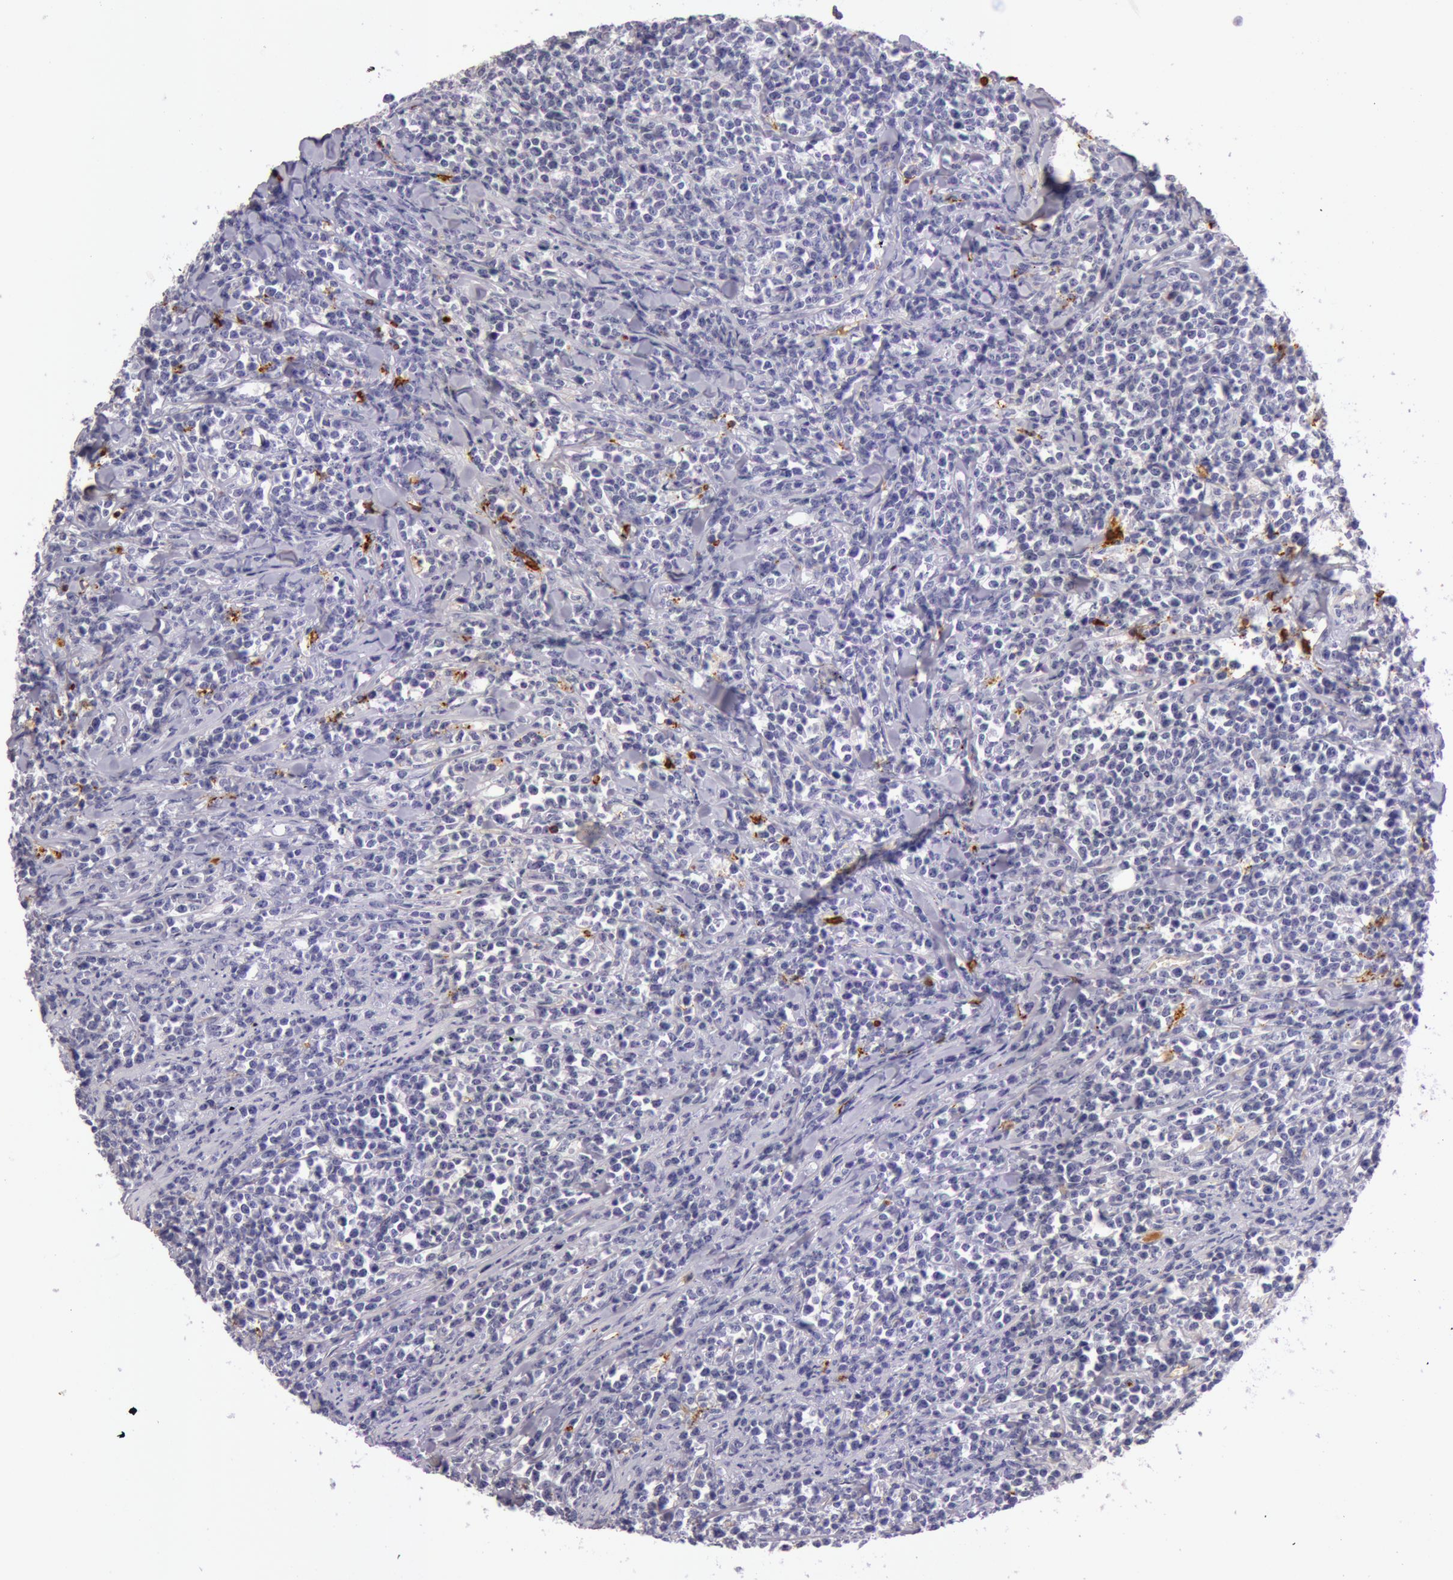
{"staining": {"intensity": "negative", "quantity": "none", "location": "none"}, "tissue": "lymphoma", "cell_type": "Tumor cells", "image_type": "cancer", "snomed": [{"axis": "morphology", "description": "Malignant lymphoma, non-Hodgkin's type, High grade"}, {"axis": "topography", "description": "Small intestine"}, {"axis": "topography", "description": "Colon"}], "caption": "The IHC micrograph has no significant staining in tumor cells of lymphoma tissue.", "gene": "C4BPA", "patient": {"sex": "male", "age": 8}}